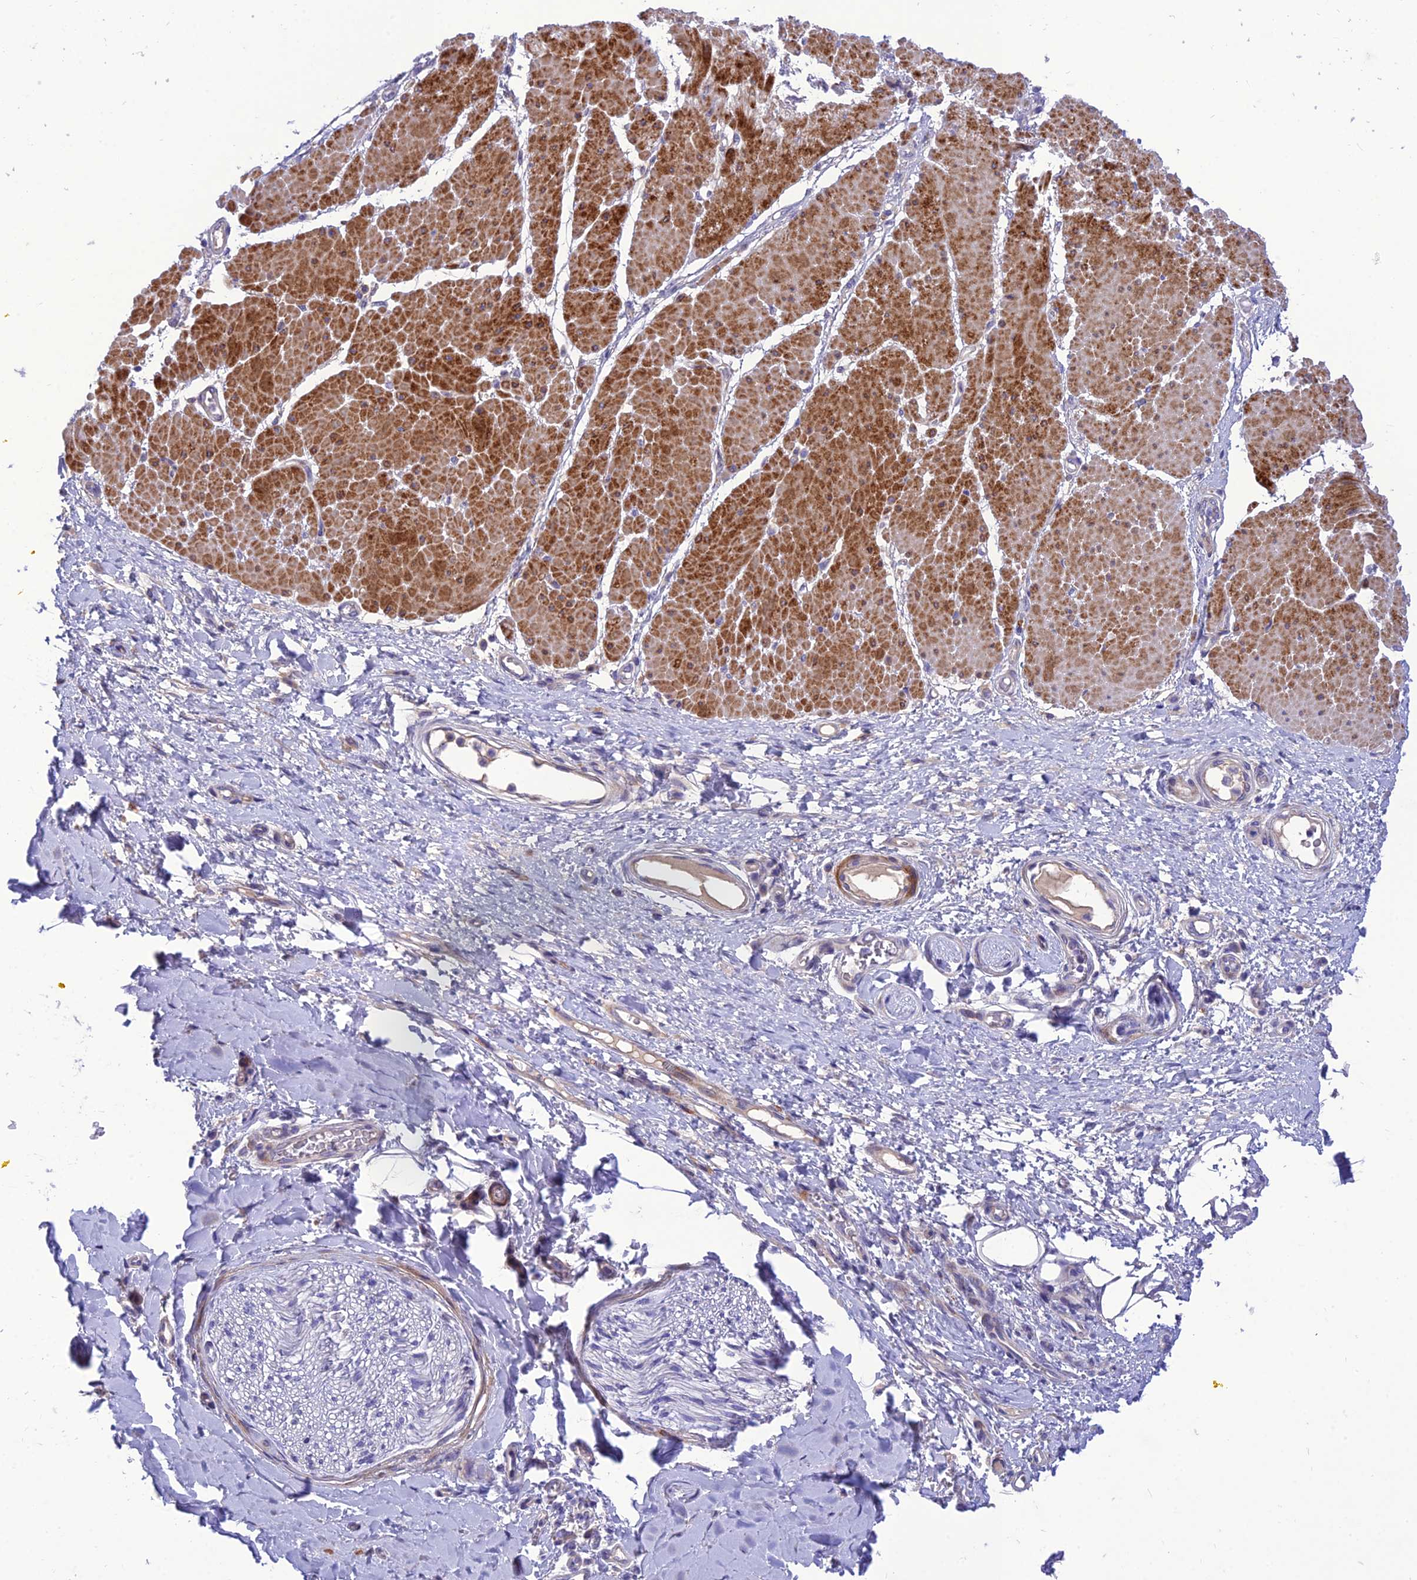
{"staining": {"intensity": "negative", "quantity": "none", "location": "none"}, "tissue": "adipose tissue", "cell_type": "Adipocytes", "image_type": "normal", "snomed": [{"axis": "morphology", "description": "Normal tissue, NOS"}, {"axis": "morphology", "description": "Adenocarcinoma, NOS"}, {"axis": "topography", "description": "Esophagus"}, {"axis": "topography", "description": "Stomach, upper"}, {"axis": "topography", "description": "Peripheral nerve tissue"}], "caption": "Adipose tissue stained for a protein using immunohistochemistry (IHC) shows no positivity adipocytes.", "gene": "TEKT3", "patient": {"sex": "male", "age": 62}}